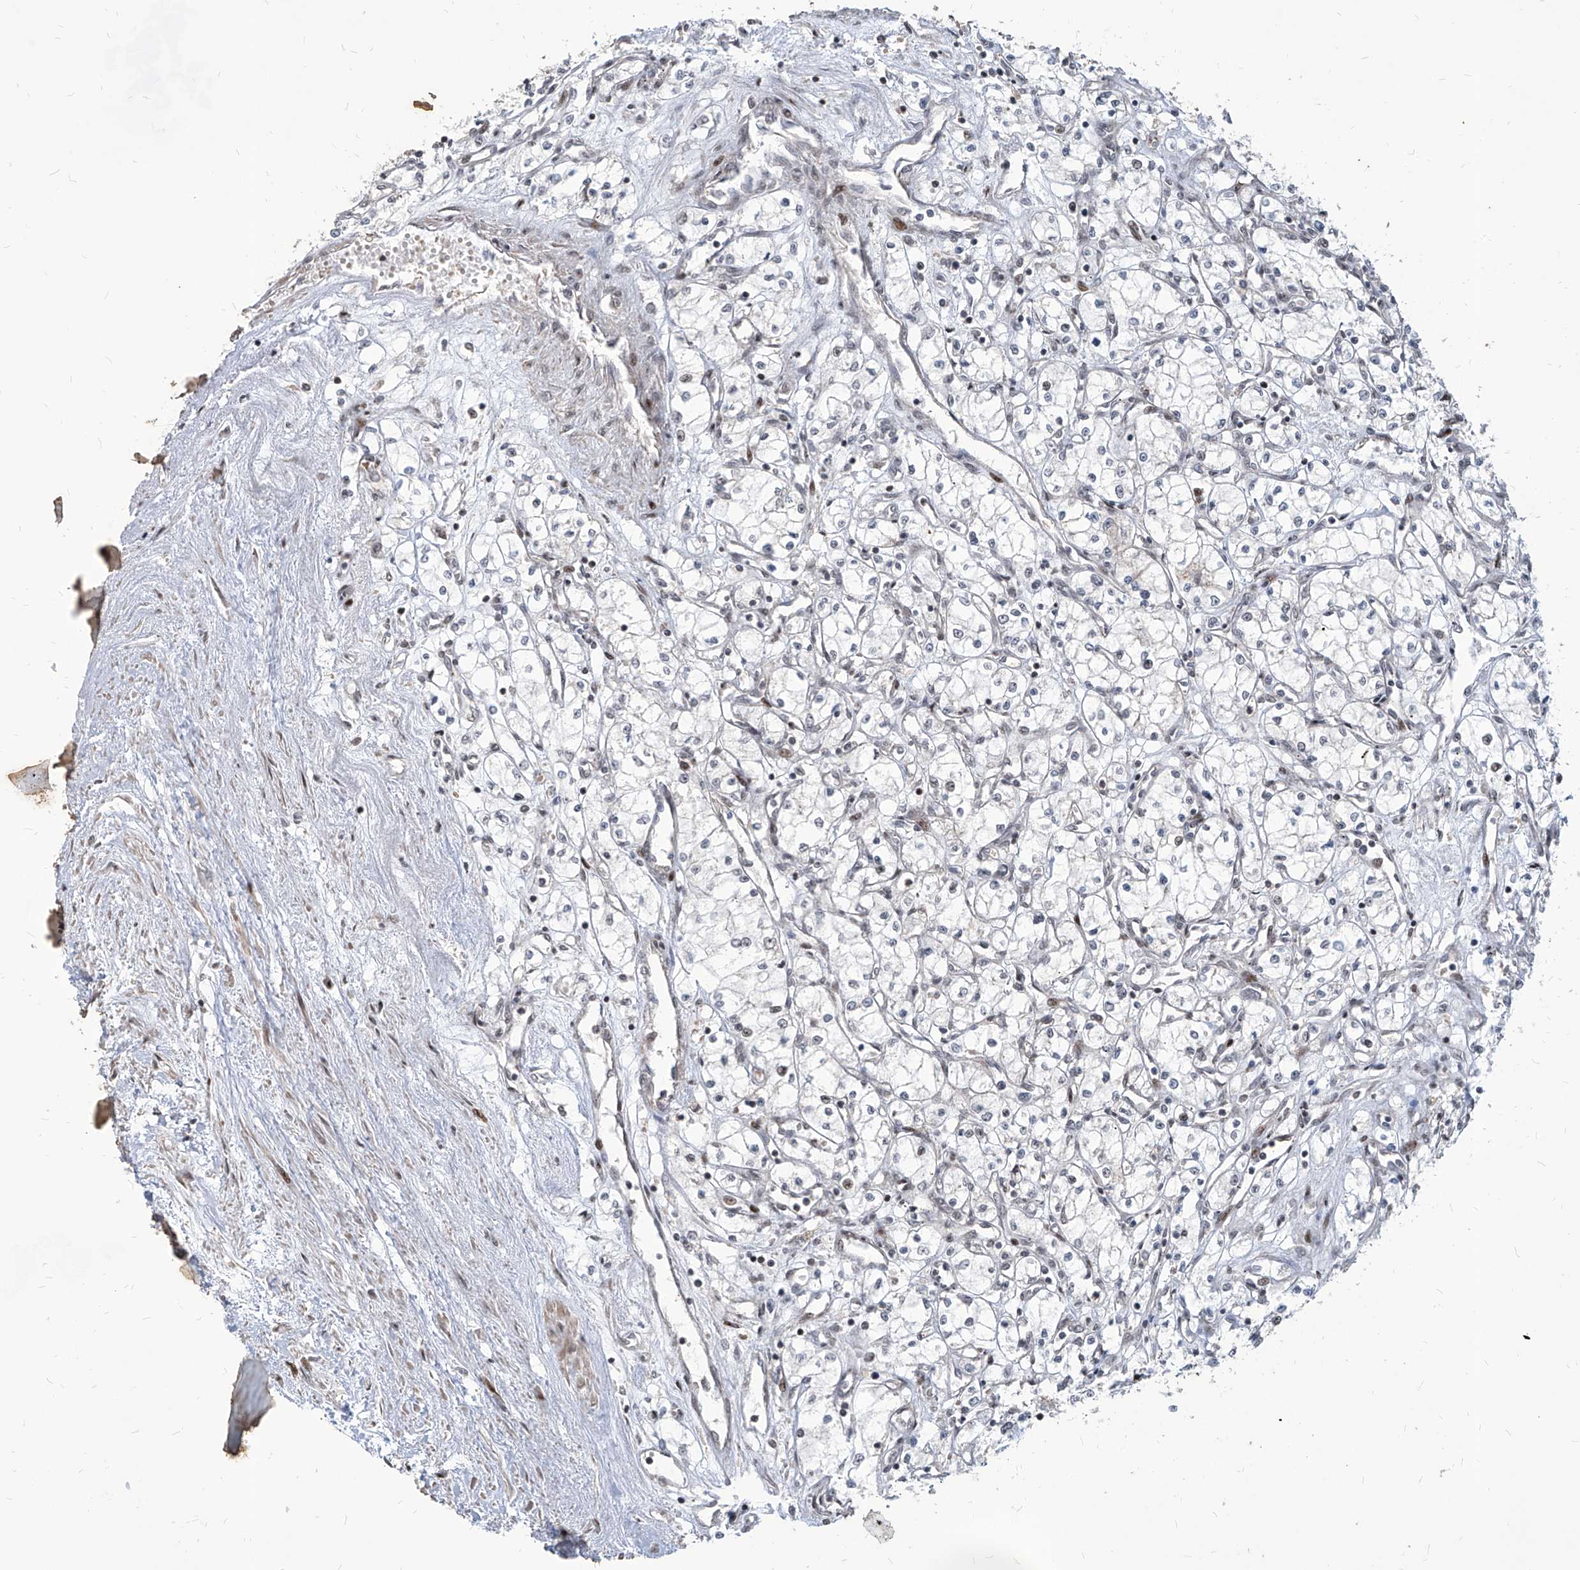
{"staining": {"intensity": "negative", "quantity": "none", "location": "none"}, "tissue": "renal cancer", "cell_type": "Tumor cells", "image_type": "cancer", "snomed": [{"axis": "morphology", "description": "Adenocarcinoma, NOS"}, {"axis": "topography", "description": "Kidney"}], "caption": "Image shows no significant protein expression in tumor cells of renal cancer (adenocarcinoma).", "gene": "IRF2", "patient": {"sex": "male", "age": 59}}